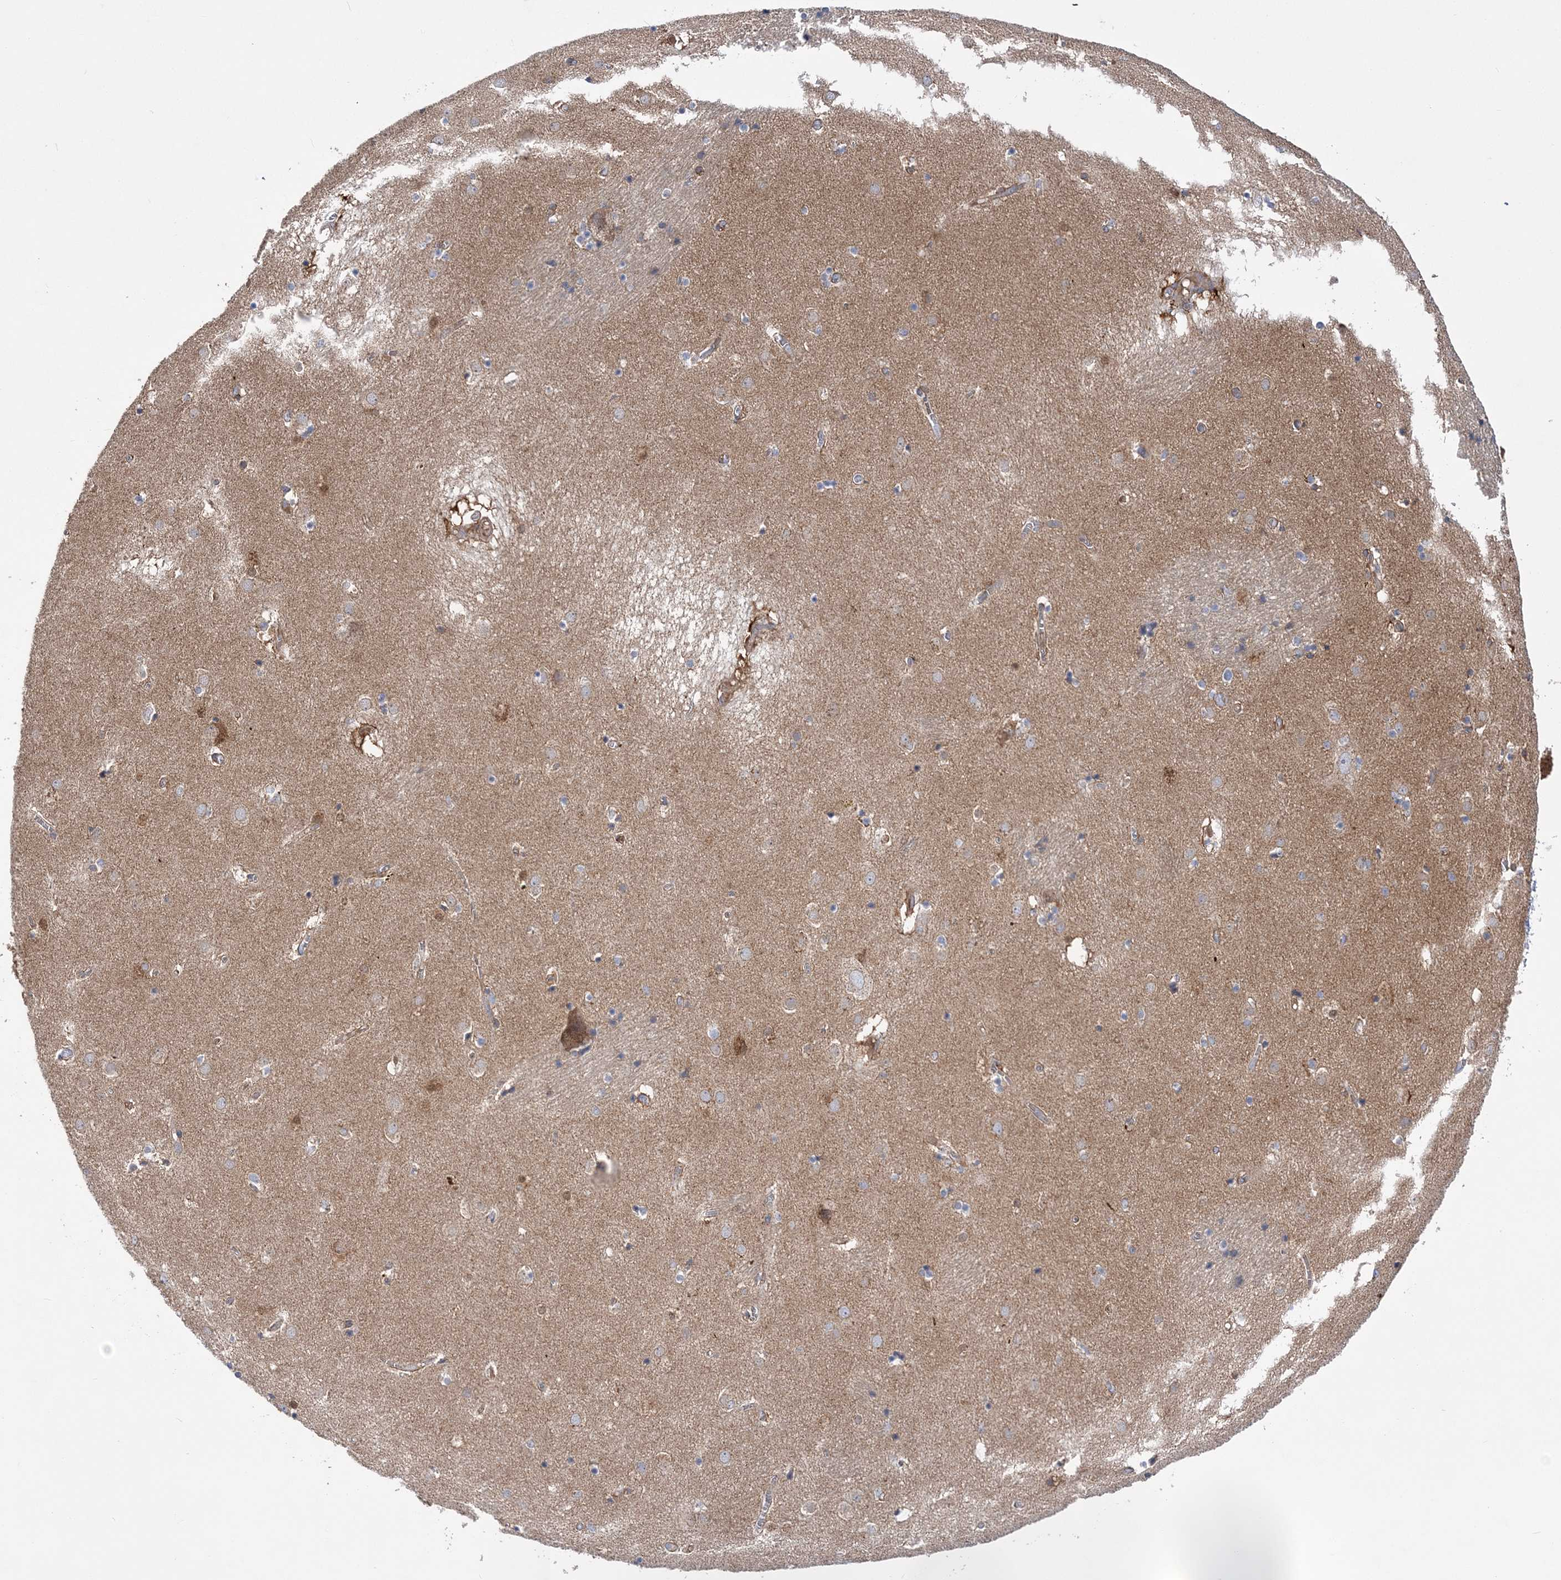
{"staining": {"intensity": "weak", "quantity": "<25%", "location": "cytoplasmic/membranous"}, "tissue": "caudate", "cell_type": "Glial cells", "image_type": "normal", "snomed": [{"axis": "morphology", "description": "Normal tissue, NOS"}, {"axis": "topography", "description": "Lateral ventricle wall"}], "caption": "Immunohistochemical staining of normal human caudate shows no significant positivity in glial cells. (DAB IHC with hematoxylin counter stain).", "gene": "COPB2", "patient": {"sex": "male", "age": 70}}